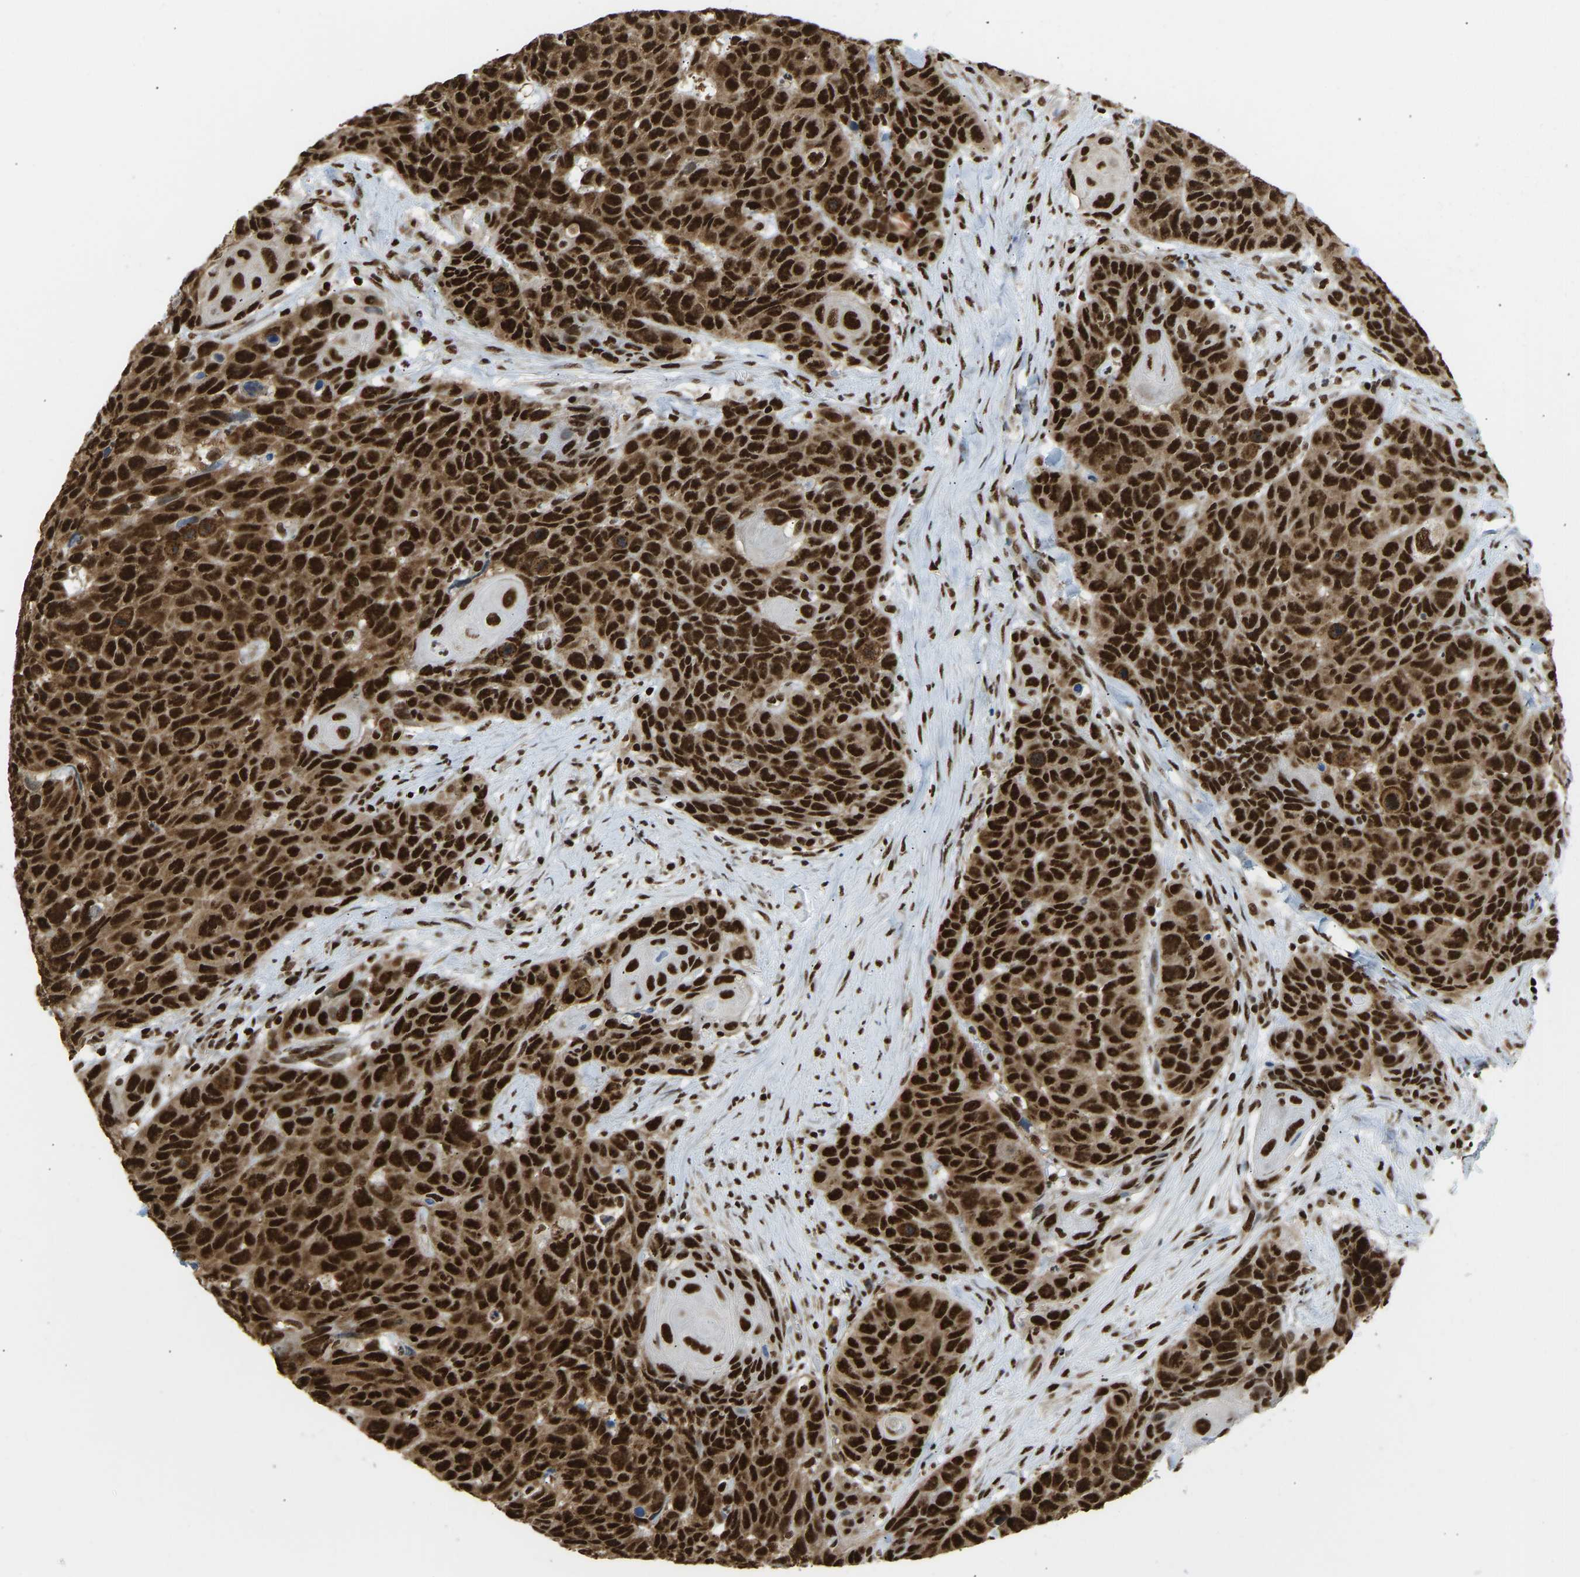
{"staining": {"intensity": "strong", "quantity": ">75%", "location": "cytoplasmic/membranous,nuclear"}, "tissue": "head and neck cancer", "cell_type": "Tumor cells", "image_type": "cancer", "snomed": [{"axis": "morphology", "description": "Squamous cell carcinoma, NOS"}, {"axis": "topography", "description": "Head-Neck"}], "caption": "Immunohistochemical staining of head and neck cancer (squamous cell carcinoma) shows high levels of strong cytoplasmic/membranous and nuclear positivity in about >75% of tumor cells.", "gene": "ZSCAN20", "patient": {"sex": "male", "age": 66}}